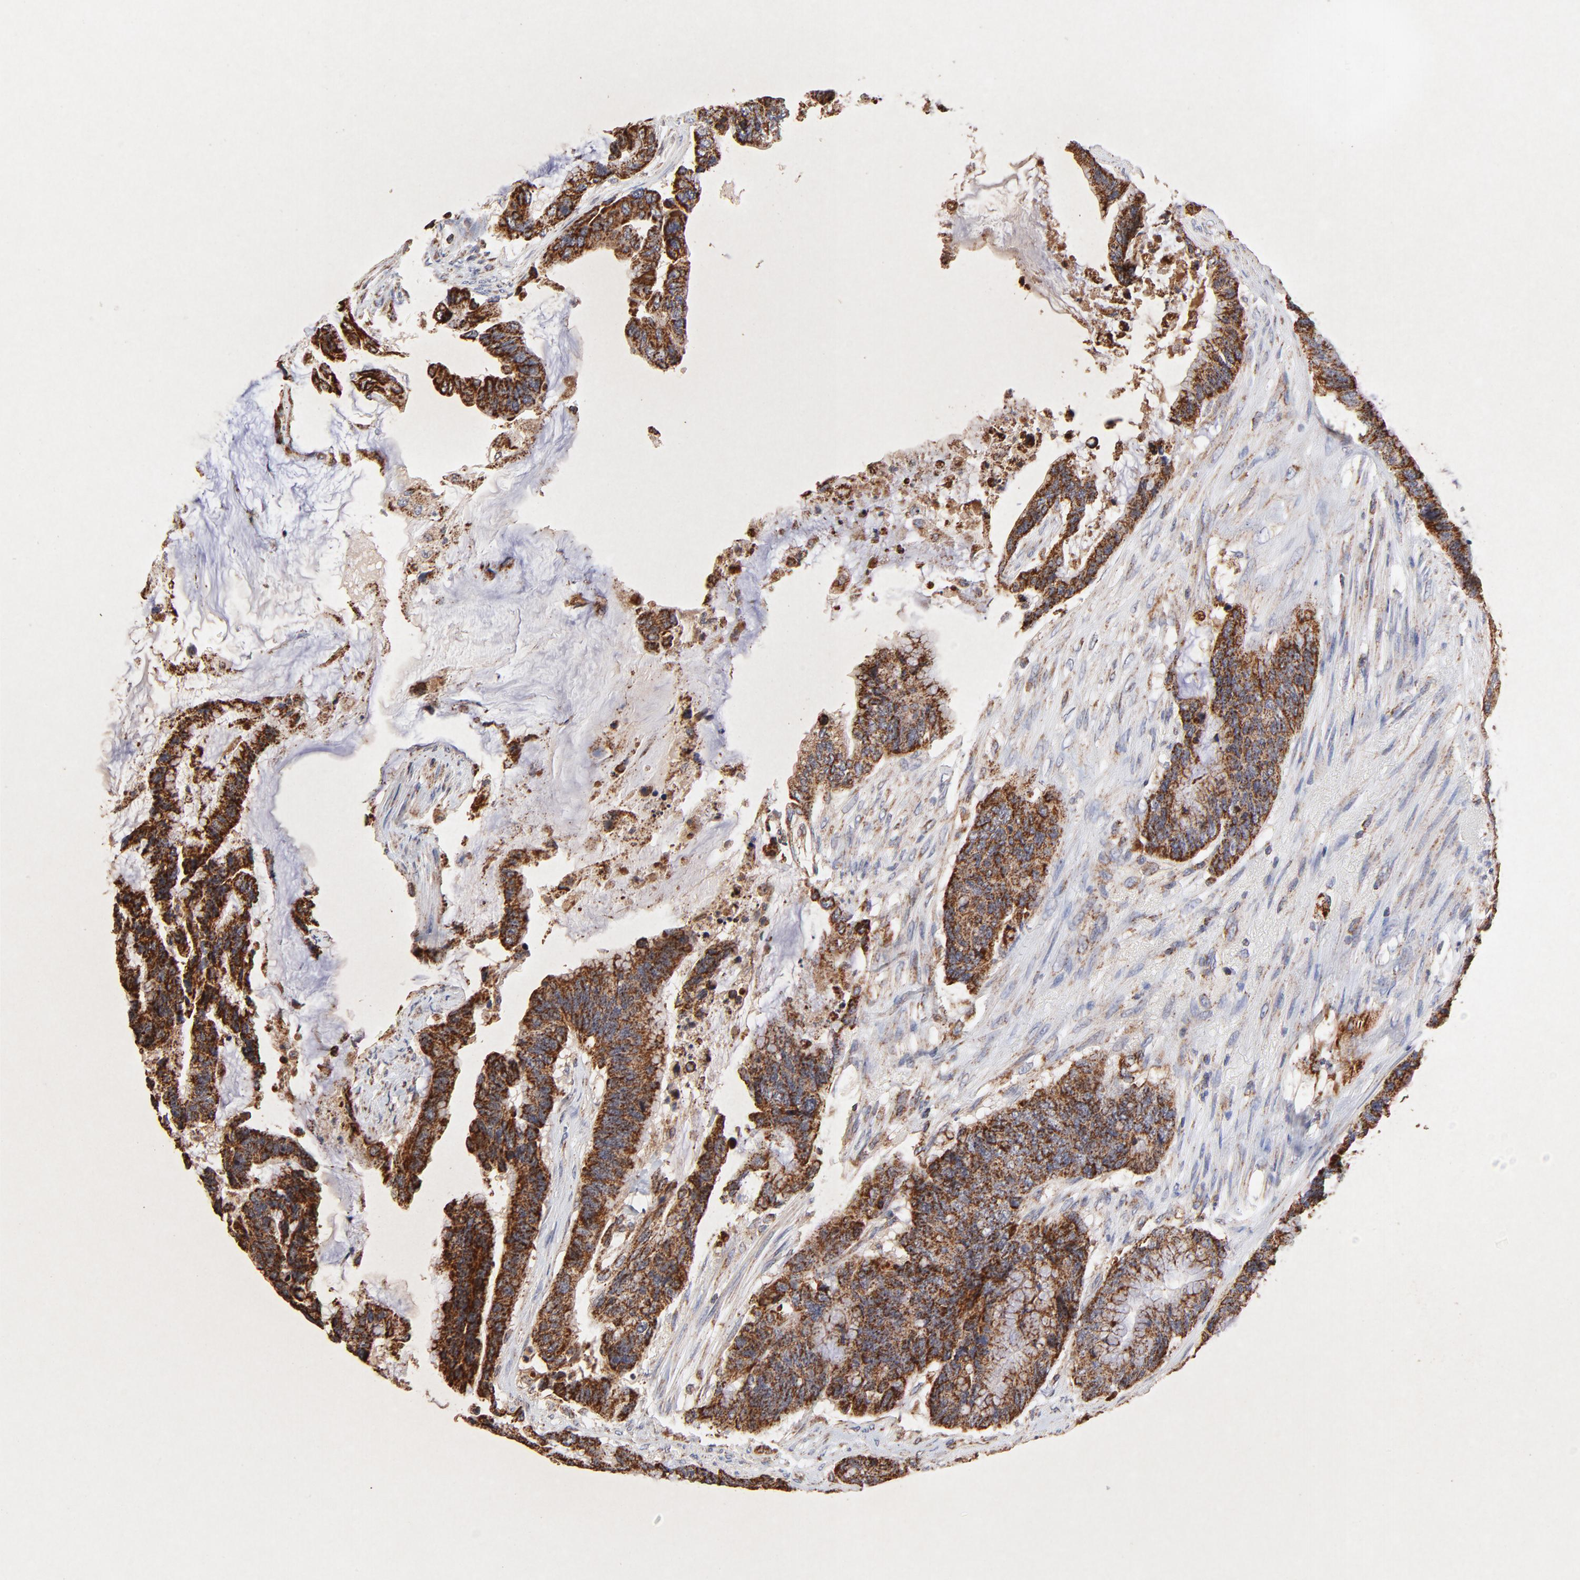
{"staining": {"intensity": "strong", "quantity": ">75%", "location": "cytoplasmic/membranous"}, "tissue": "colorectal cancer", "cell_type": "Tumor cells", "image_type": "cancer", "snomed": [{"axis": "morphology", "description": "Adenocarcinoma, NOS"}, {"axis": "topography", "description": "Rectum"}], "caption": "This micrograph exhibits IHC staining of colorectal adenocarcinoma, with high strong cytoplasmic/membranous positivity in approximately >75% of tumor cells.", "gene": "SSBP1", "patient": {"sex": "female", "age": 59}}